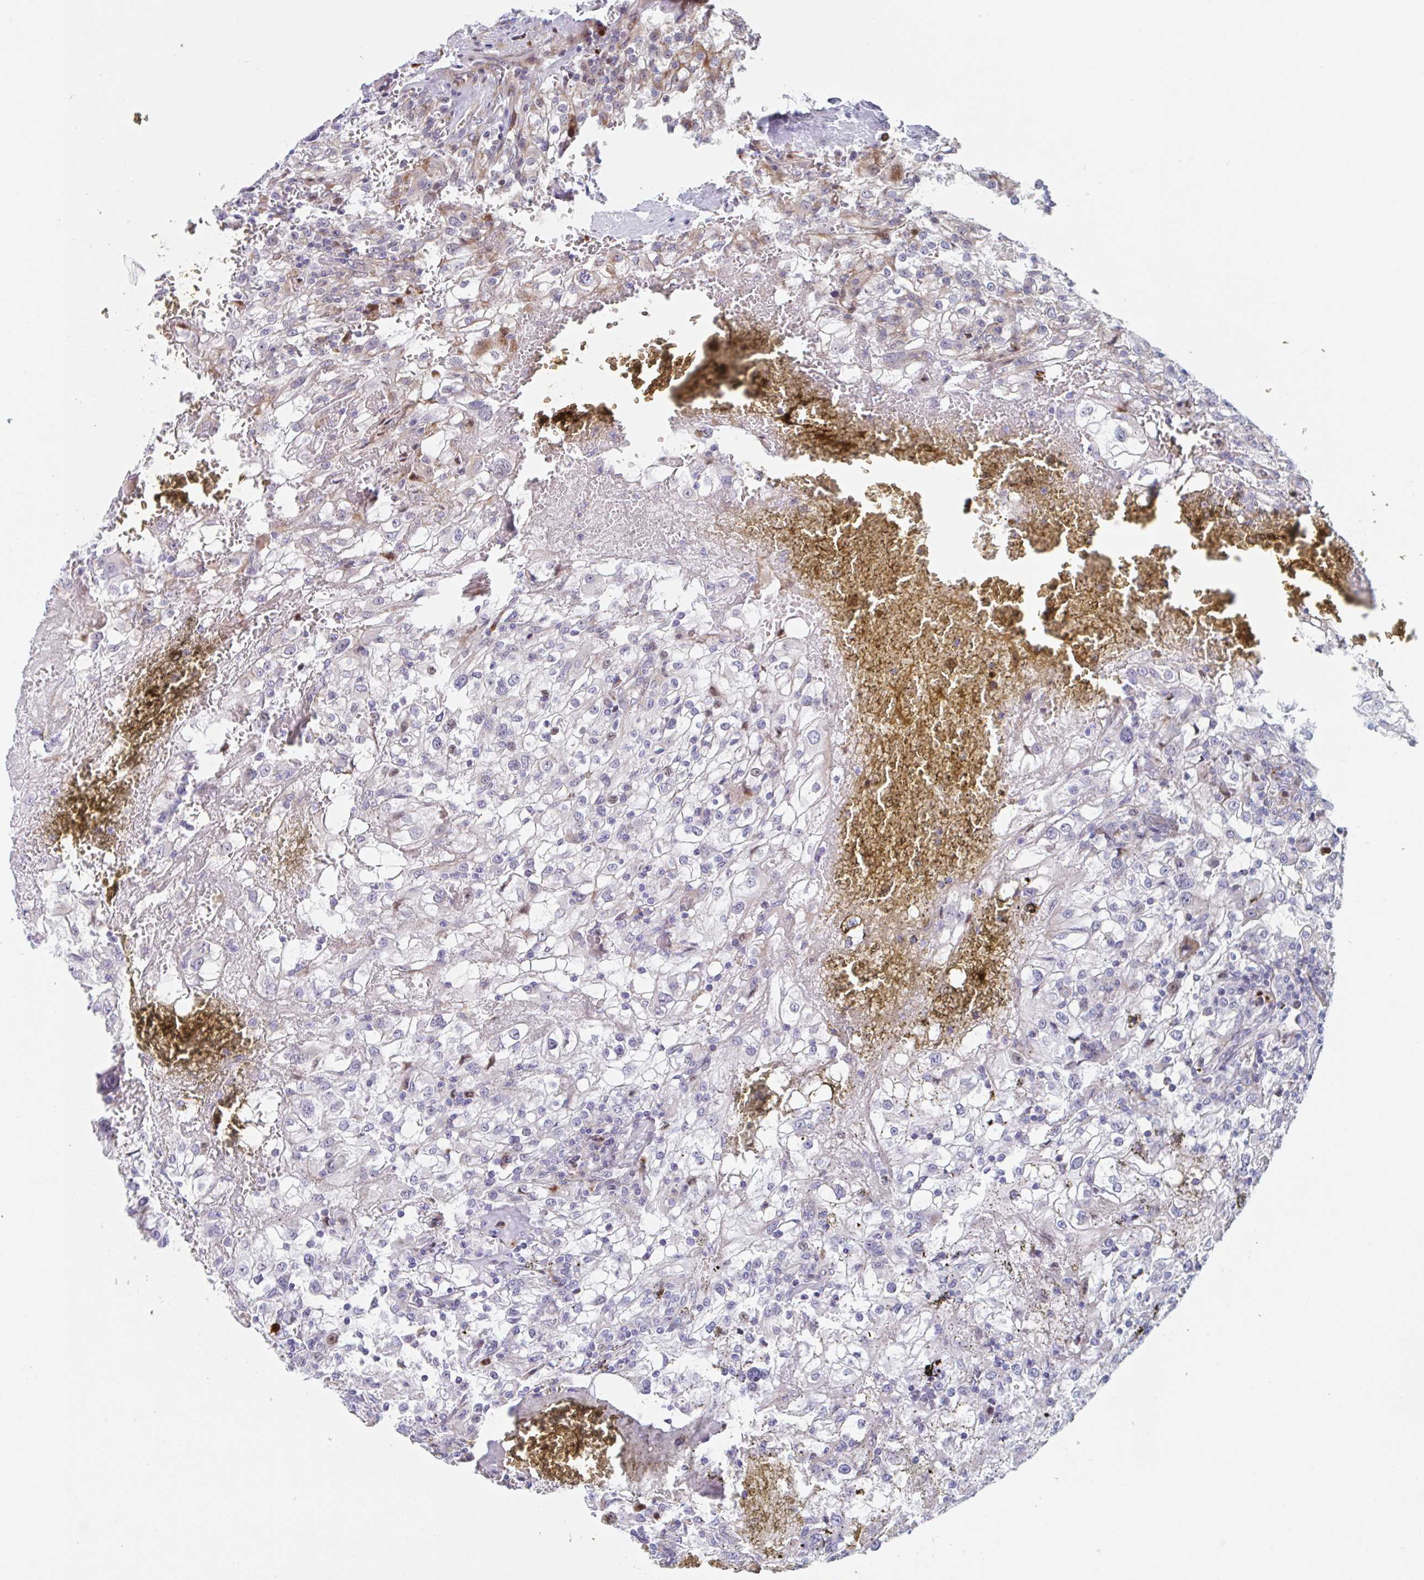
{"staining": {"intensity": "negative", "quantity": "none", "location": "none"}, "tissue": "renal cancer", "cell_type": "Tumor cells", "image_type": "cancer", "snomed": [{"axis": "morphology", "description": "Adenocarcinoma, NOS"}, {"axis": "topography", "description": "Kidney"}], "caption": "Renal cancer (adenocarcinoma) was stained to show a protein in brown. There is no significant staining in tumor cells.", "gene": "DUXA", "patient": {"sex": "female", "age": 74}}